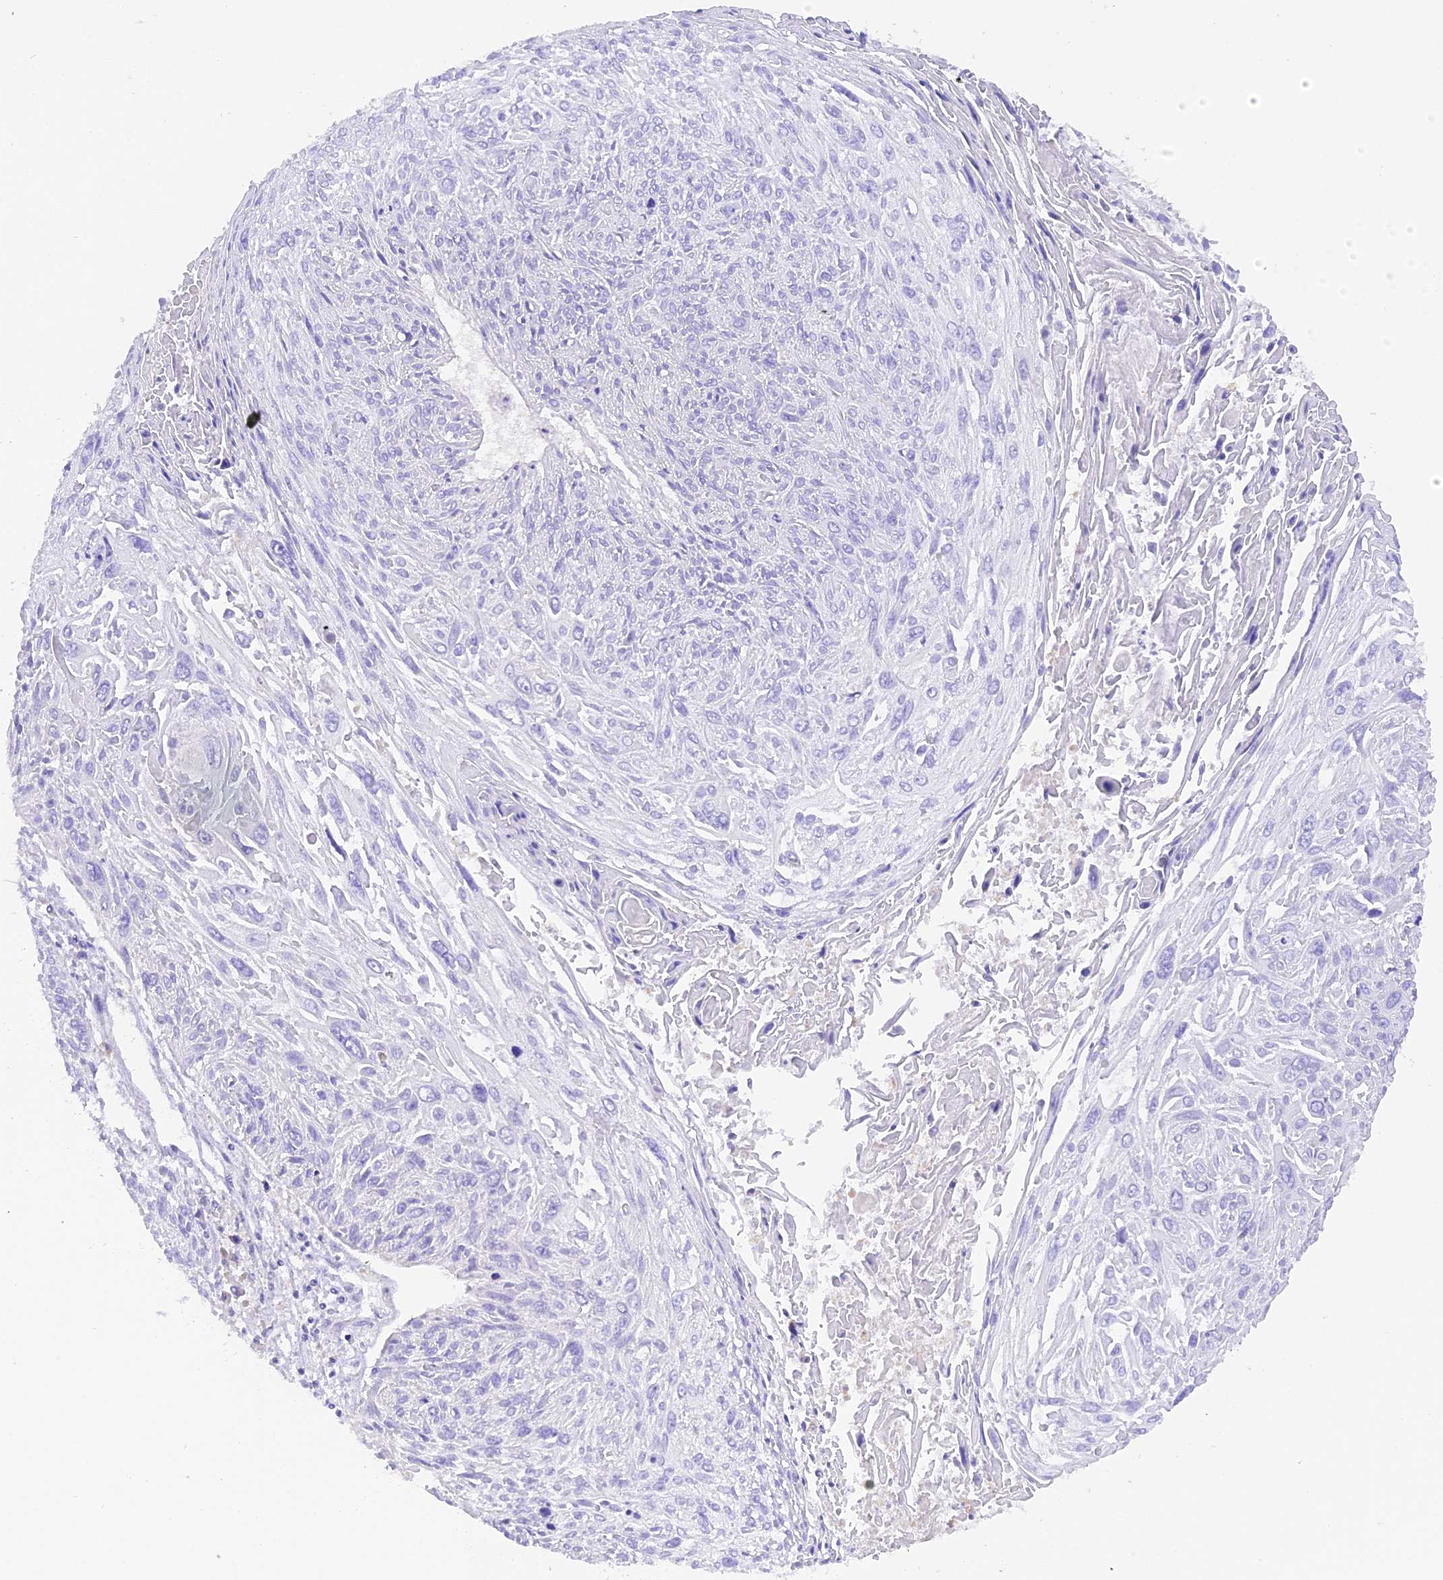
{"staining": {"intensity": "negative", "quantity": "none", "location": "none"}, "tissue": "cervical cancer", "cell_type": "Tumor cells", "image_type": "cancer", "snomed": [{"axis": "morphology", "description": "Squamous cell carcinoma, NOS"}, {"axis": "topography", "description": "Cervix"}], "caption": "Tumor cells are negative for brown protein staining in squamous cell carcinoma (cervical). (Stains: DAB (3,3'-diaminobenzidine) immunohistochemistry (IHC) with hematoxylin counter stain, Microscopy: brightfield microscopy at high magnification).", "gene": "COL6A5", "patient": {"sex": "female", "age": 51}}